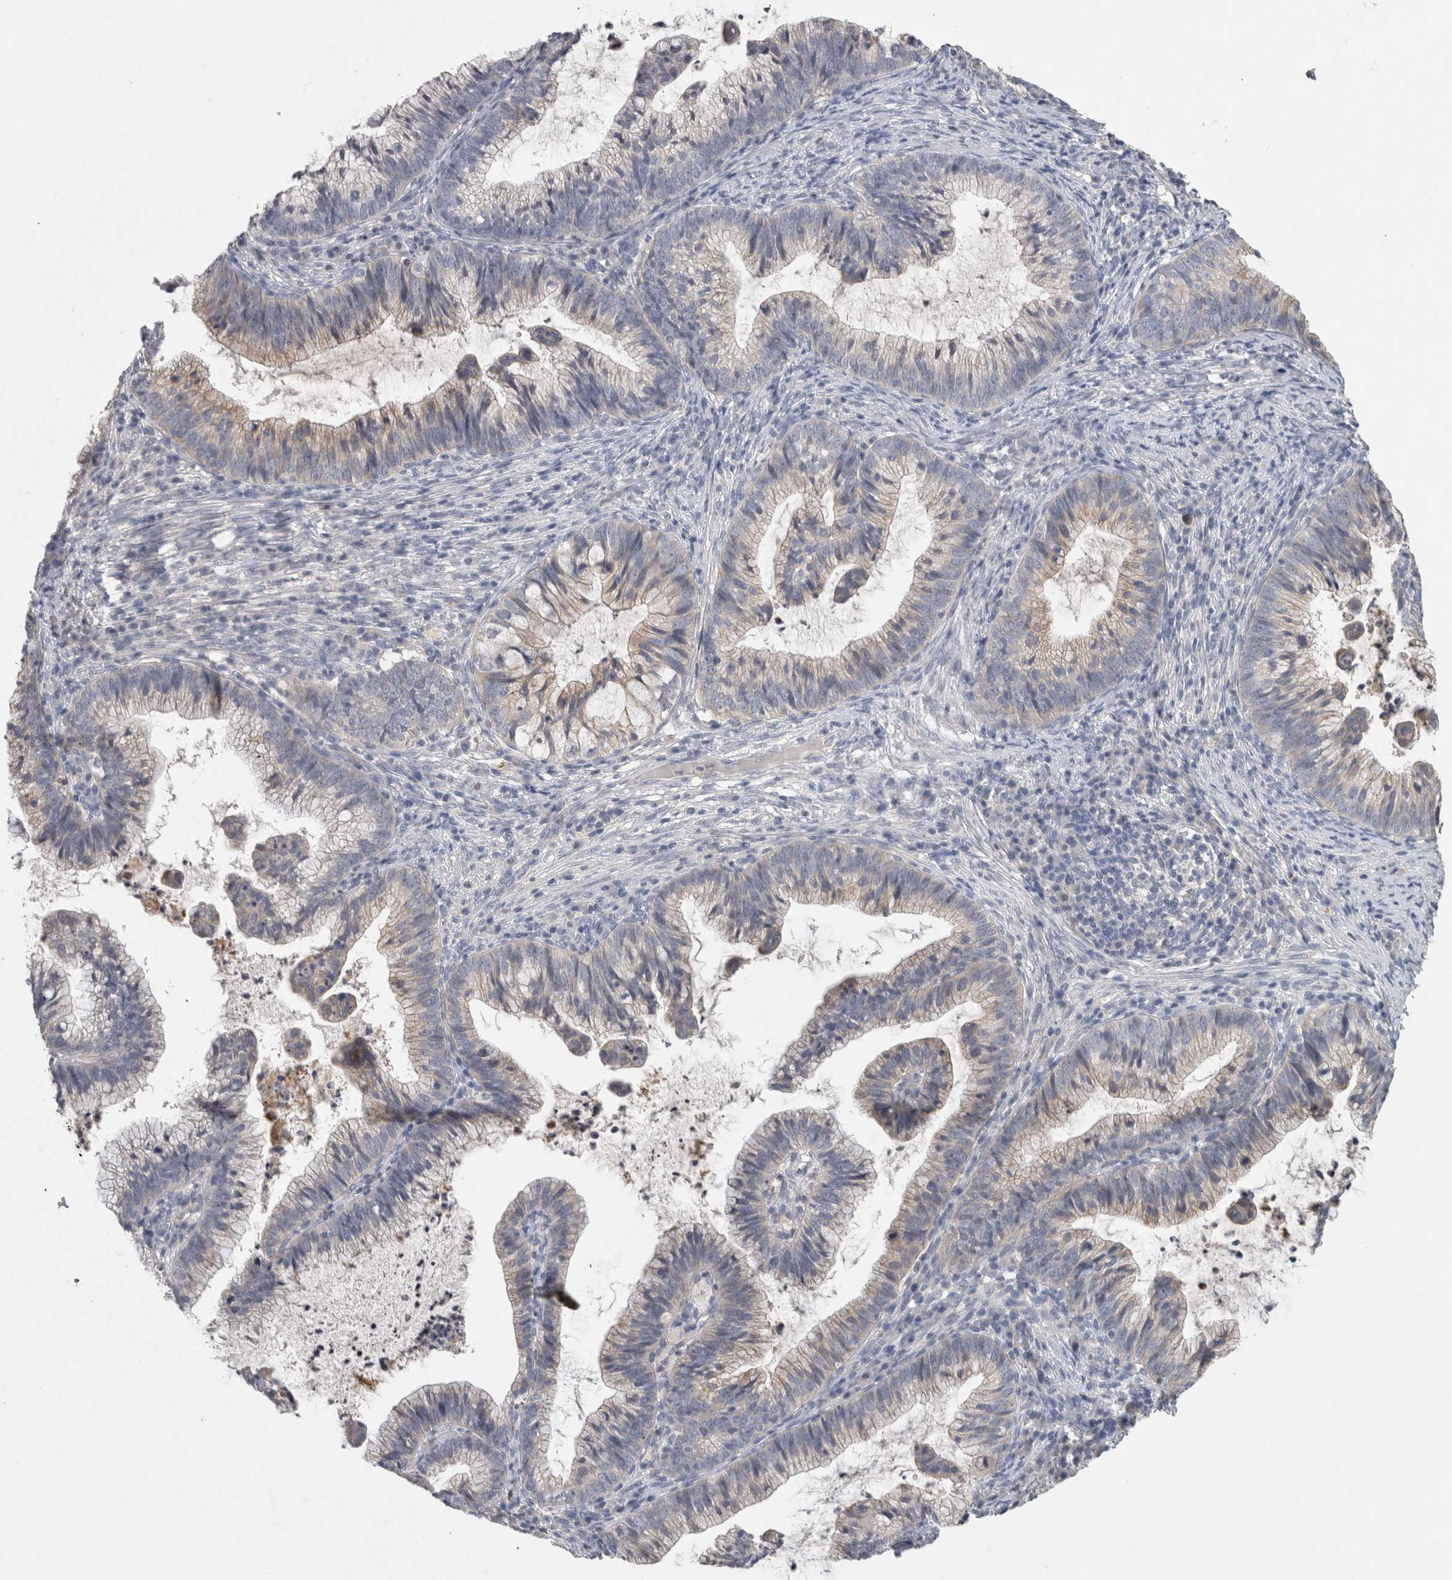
{"staining": {"intensity": "weak", "quantity": "<25%", "location": "cytoplasmic/membranous"}, "tissue": "cervical cancer", "cell_type": "Tumor cells", "image_type": "cancer", "snomed": [{"axis": "morphology", "description": "Adenocarcinoma, NOS"}, {"axis": "topography", "description": "Cervix"}], "caption": "Immunohistochemistry (IHC) of human cervical adenocarcinoma reveals no expression in tumor cells. (DAB IHC visualized using brightfield microscopy, high magnification).", "gene": "HEXD", "patient": {"sex": "female", "age": 36}}